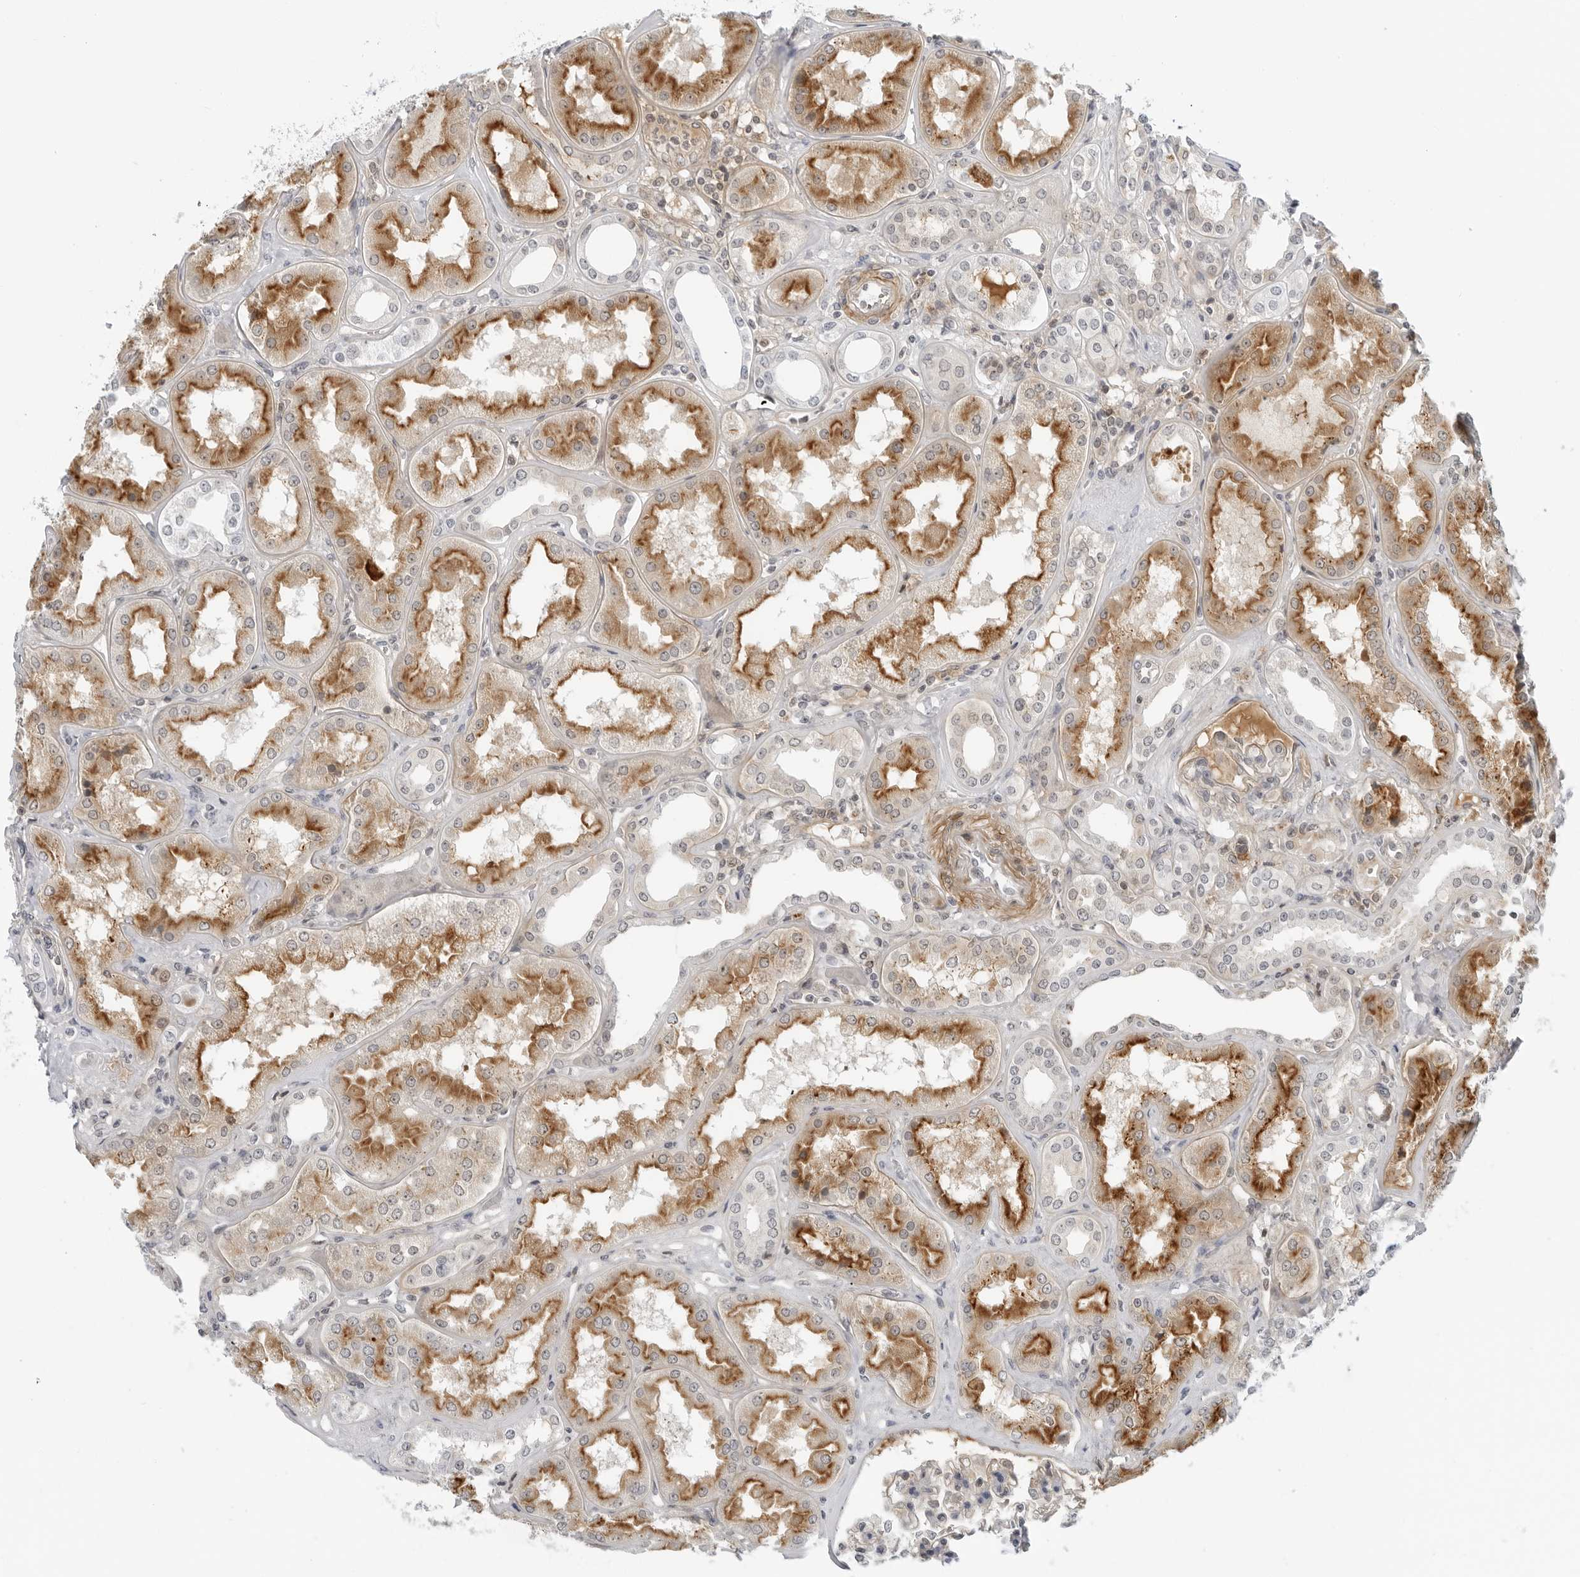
{"staining": {"intensity": "weak", "quantity": "<25%", "location": "cytoplasmic/membranous"}, "tissue": "kidney", "cell_type": "Cells in glomeruli", "image_type": "normal", "snomed": [{"axis": "morphology", "description": "Normal tissue, NOS"}, {"axis": "topography", "description": "Kidney"}], "caption": "This is an immunohistochemistry micrograph of normal kidney. There is no staining in cells in glomeruli.", "gene": "SUGCT", "patient": {"sex": "female", "age": 56}}